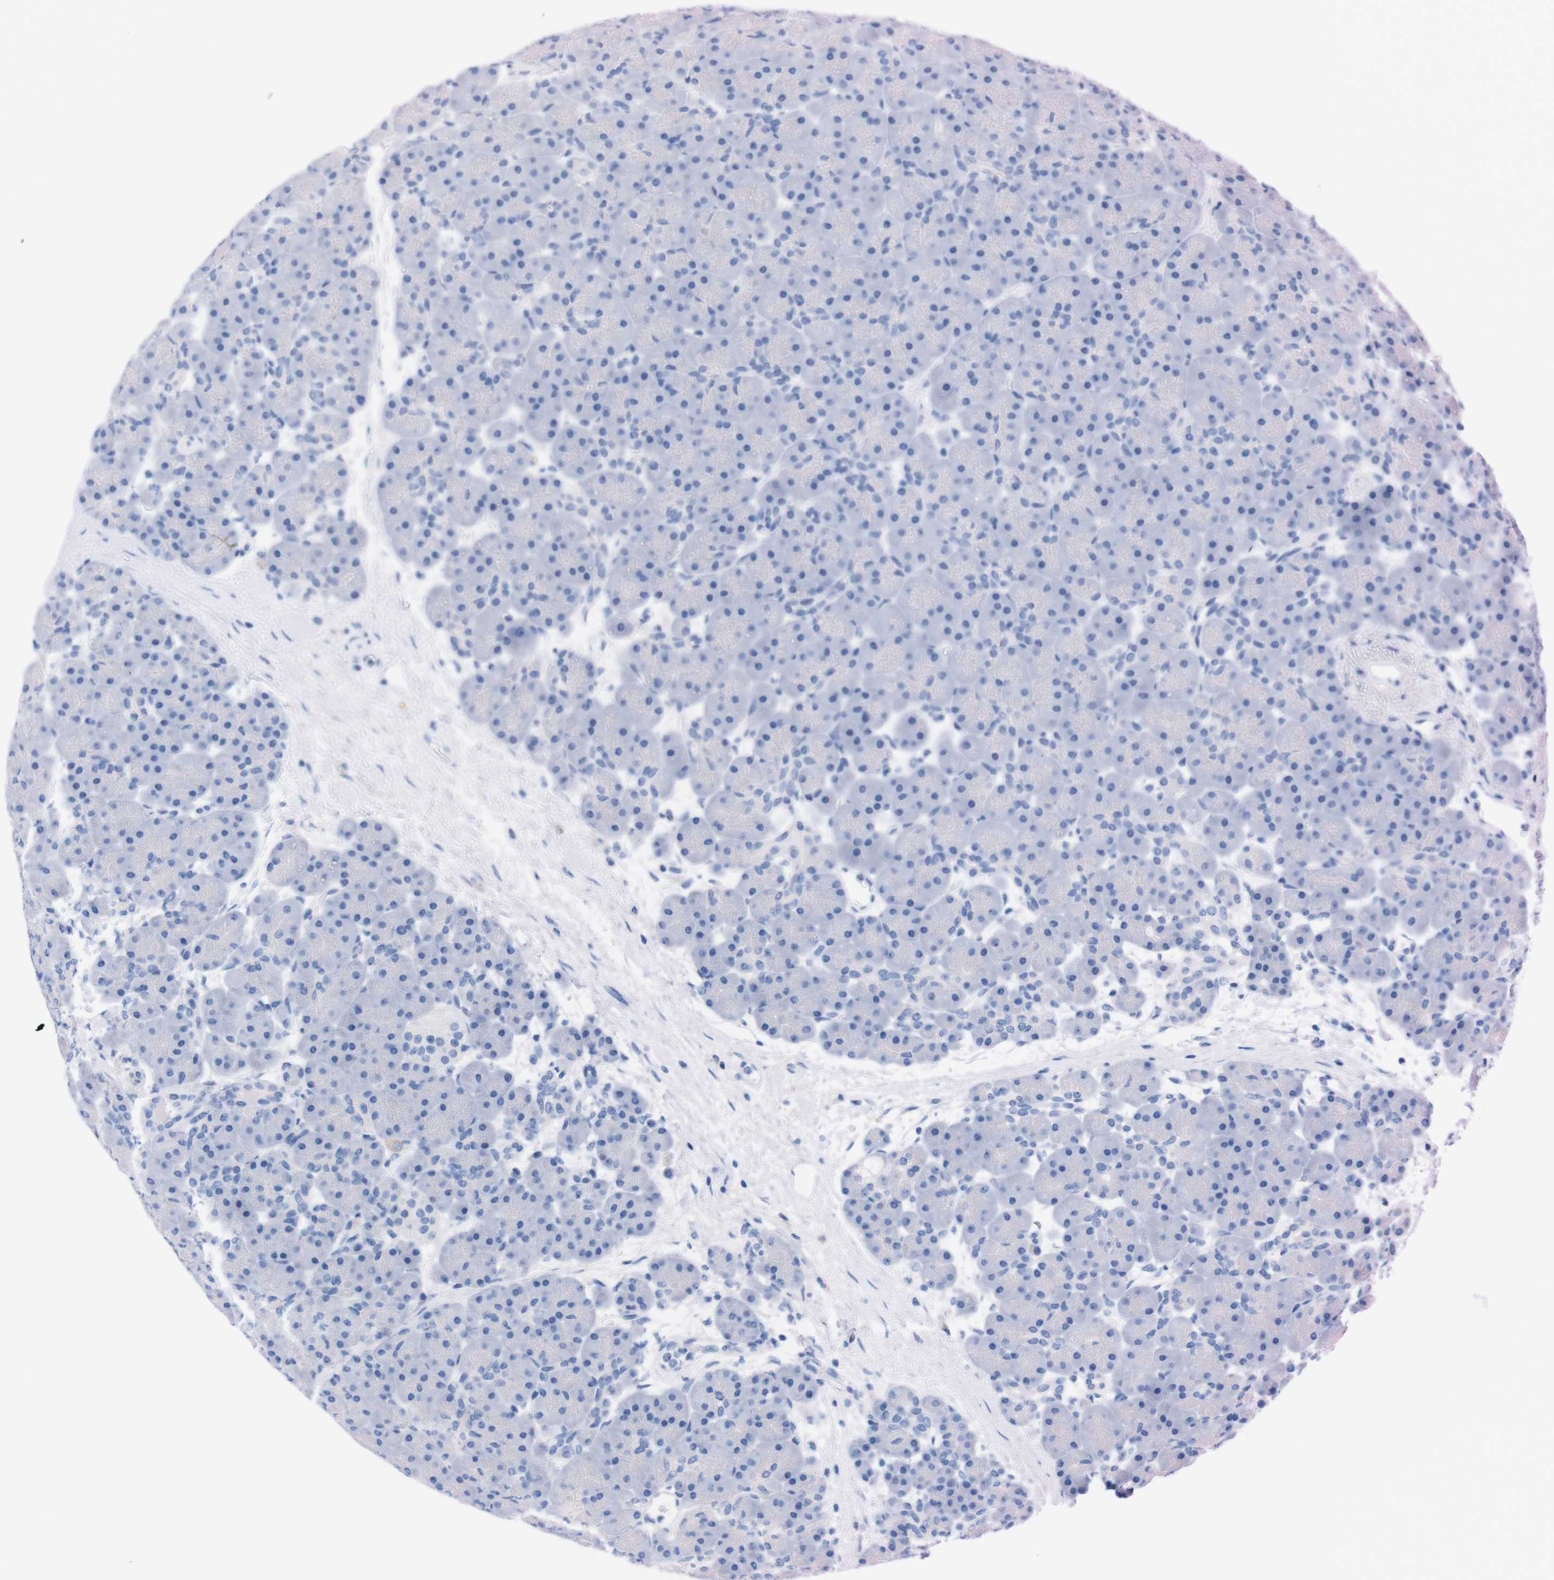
{"staining": {"intensity": "negative", "quantity": "none", "location": "none"}, "tissue": "pancreas", "cell_type": "Exocrine glandular cells", "image_type": "normal", "snomed": [{"axis": "morphology", "description": "Normal tissue, NOS"}, {"axis": "topography", "description": "Pancreas"}], "caption": "The photomicrograph reveals no staining of exocrine glandular cells in benign pancreas.", "gene": "TMEM243", "patient": {"sex": "male", "age": 66}}